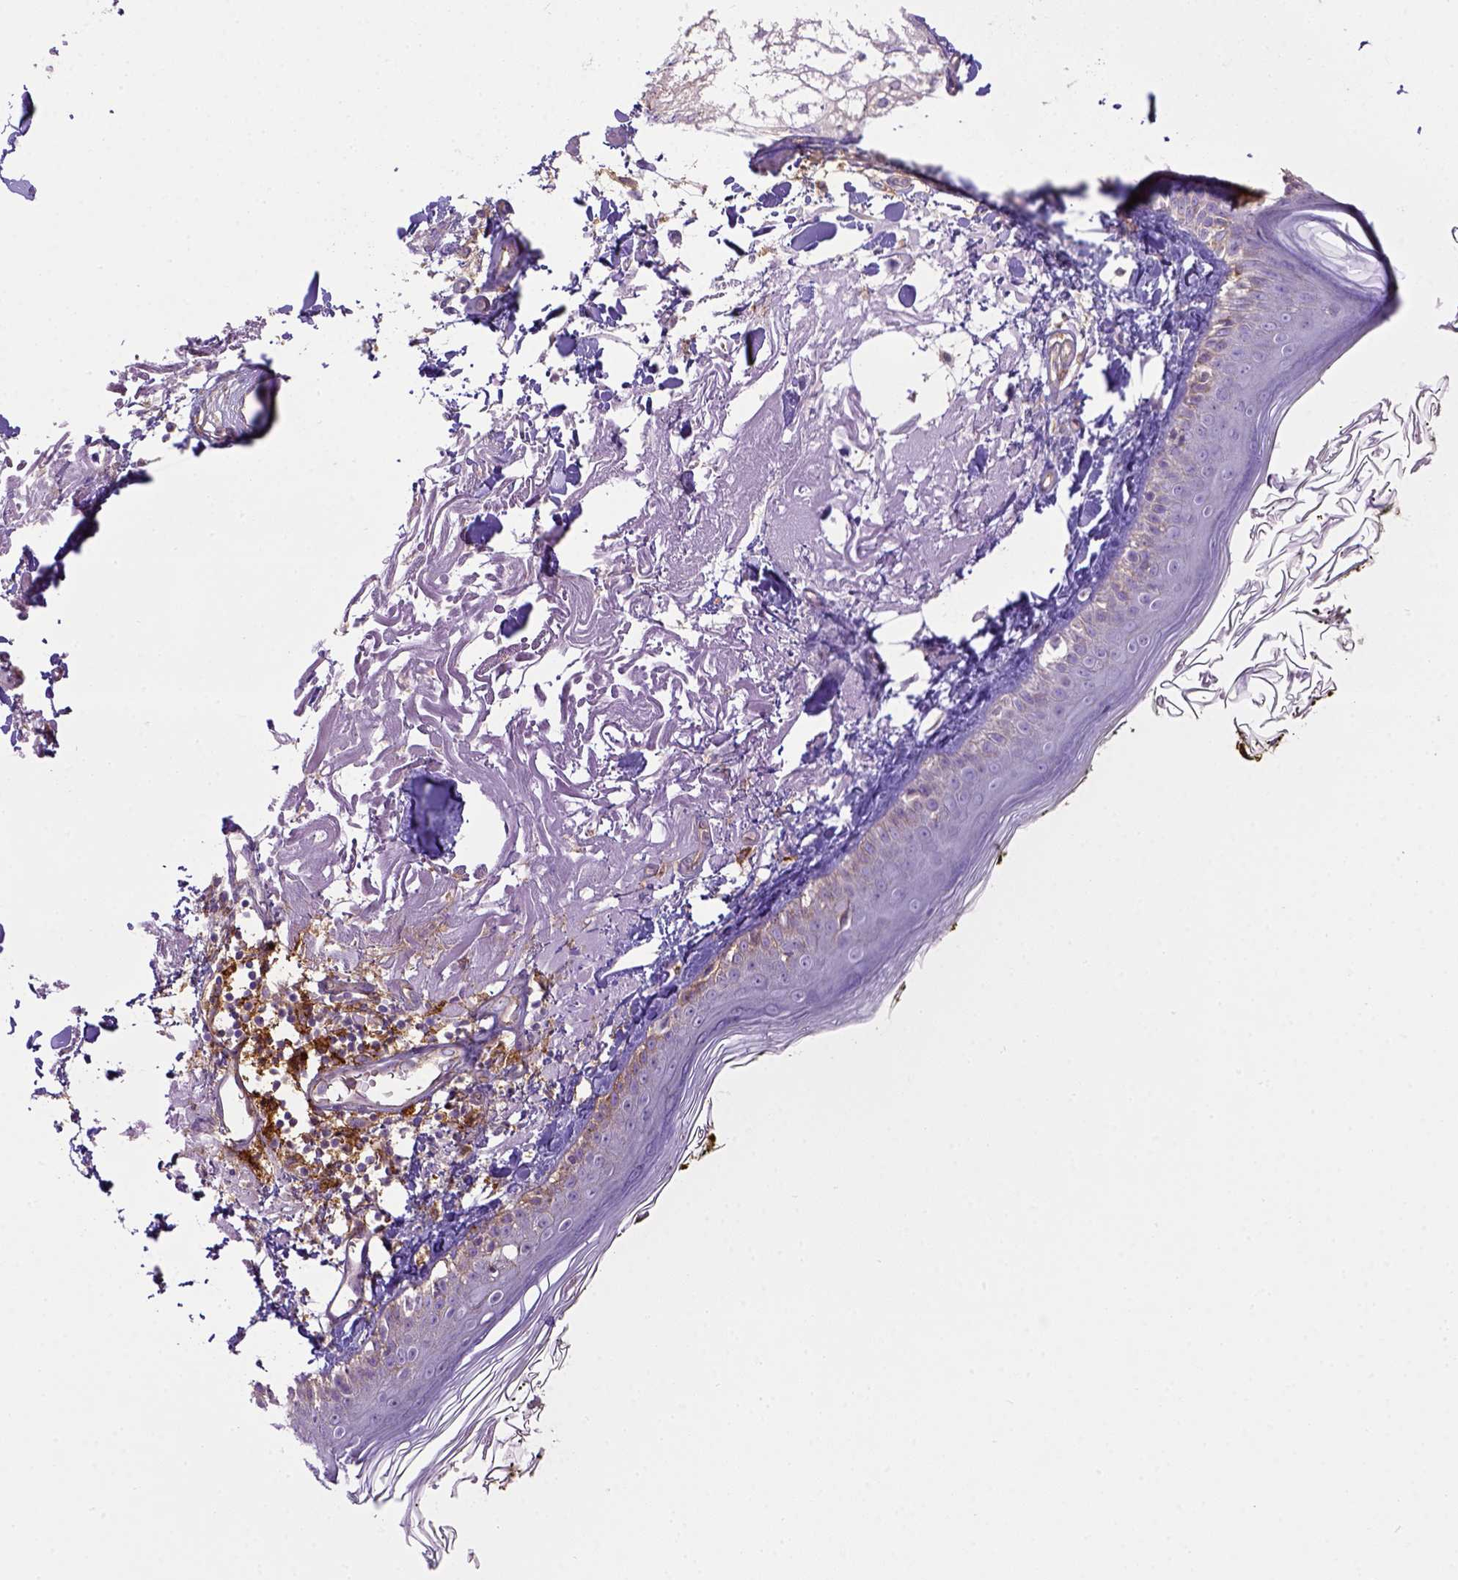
{"staining": {"intensity": "negative", "quantity": "none", "location": "none"}, "tissue": "skin", "cell_type": "Fibroblasts", "image_type": "normal", "snomed": [{"axis": "morphology", "description": "Normal tissue, NOS"}, {"axis": "topography", "description": "Skin"}], "caption": "Immunohistochemical staining of normal human skin displays no significant positivity in fibroblasts. The staining was performed using DAB to visualize the protein expression in brown, while the nuclei were stained in blue with hematoxylin (Magnification: 20x).", "gene": "CD40", "patient": {"sex": "male", "age": 76}}